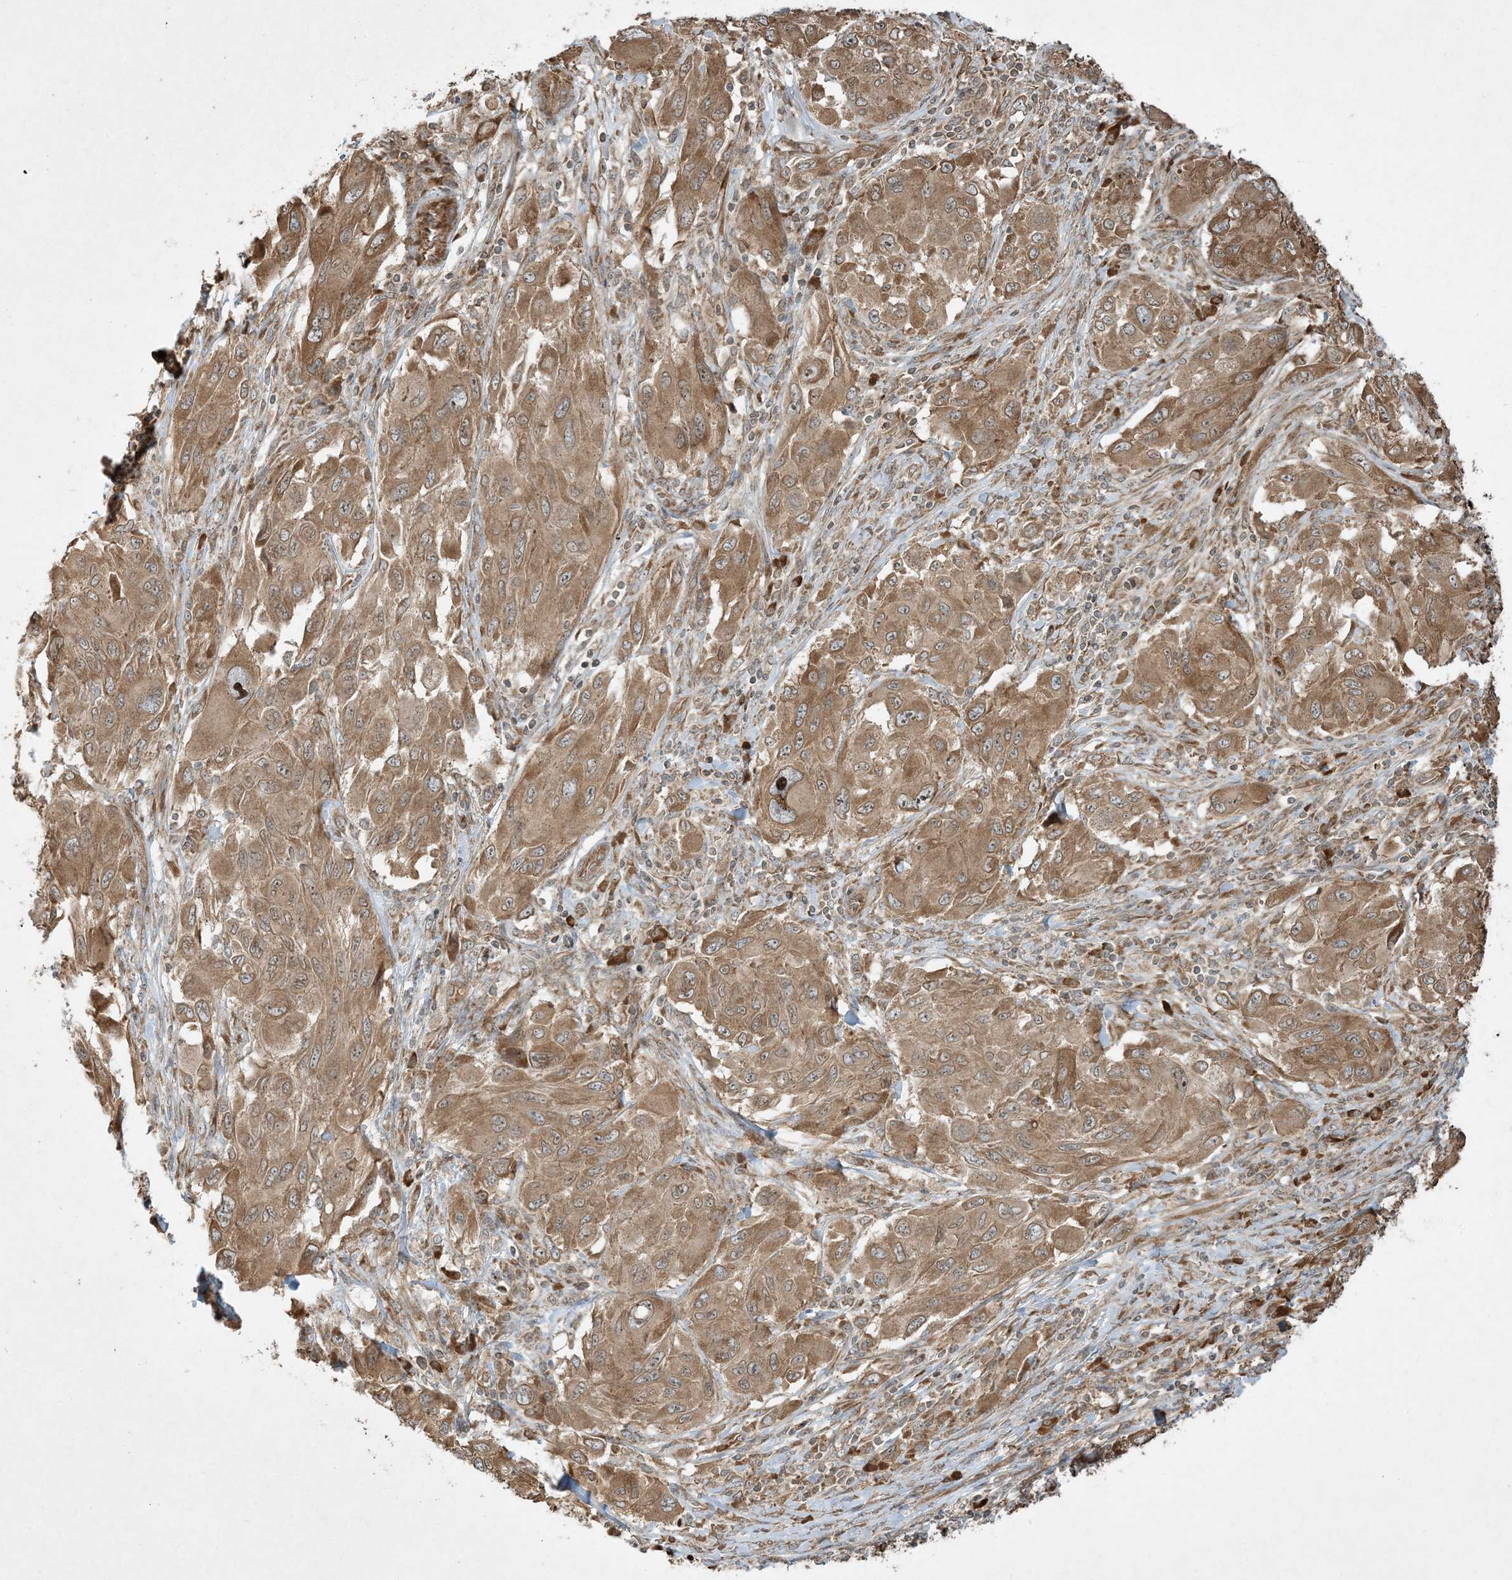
{"staining": {"intensity": "moderate", "quantity": ">75%", "location": "cytoplasmic/membranous"}, "tissue": "melanoma", "cell_type": "Tumor cells", "image_type": "cancer", "snomed": [{"axis": "morphology", "description": "Malignant melanoma, NOS"}, {"axis": "topography", "description": "Skin"}], "caption": "An IHC image of neoplastic tissue is shown. Protein staining in brown shows moderate cytoplasmic/membranous positivity in malignant melanoma within tumor cells.", "gene": "COMMD8", "patient": {"sex": "female", "age": 91}}